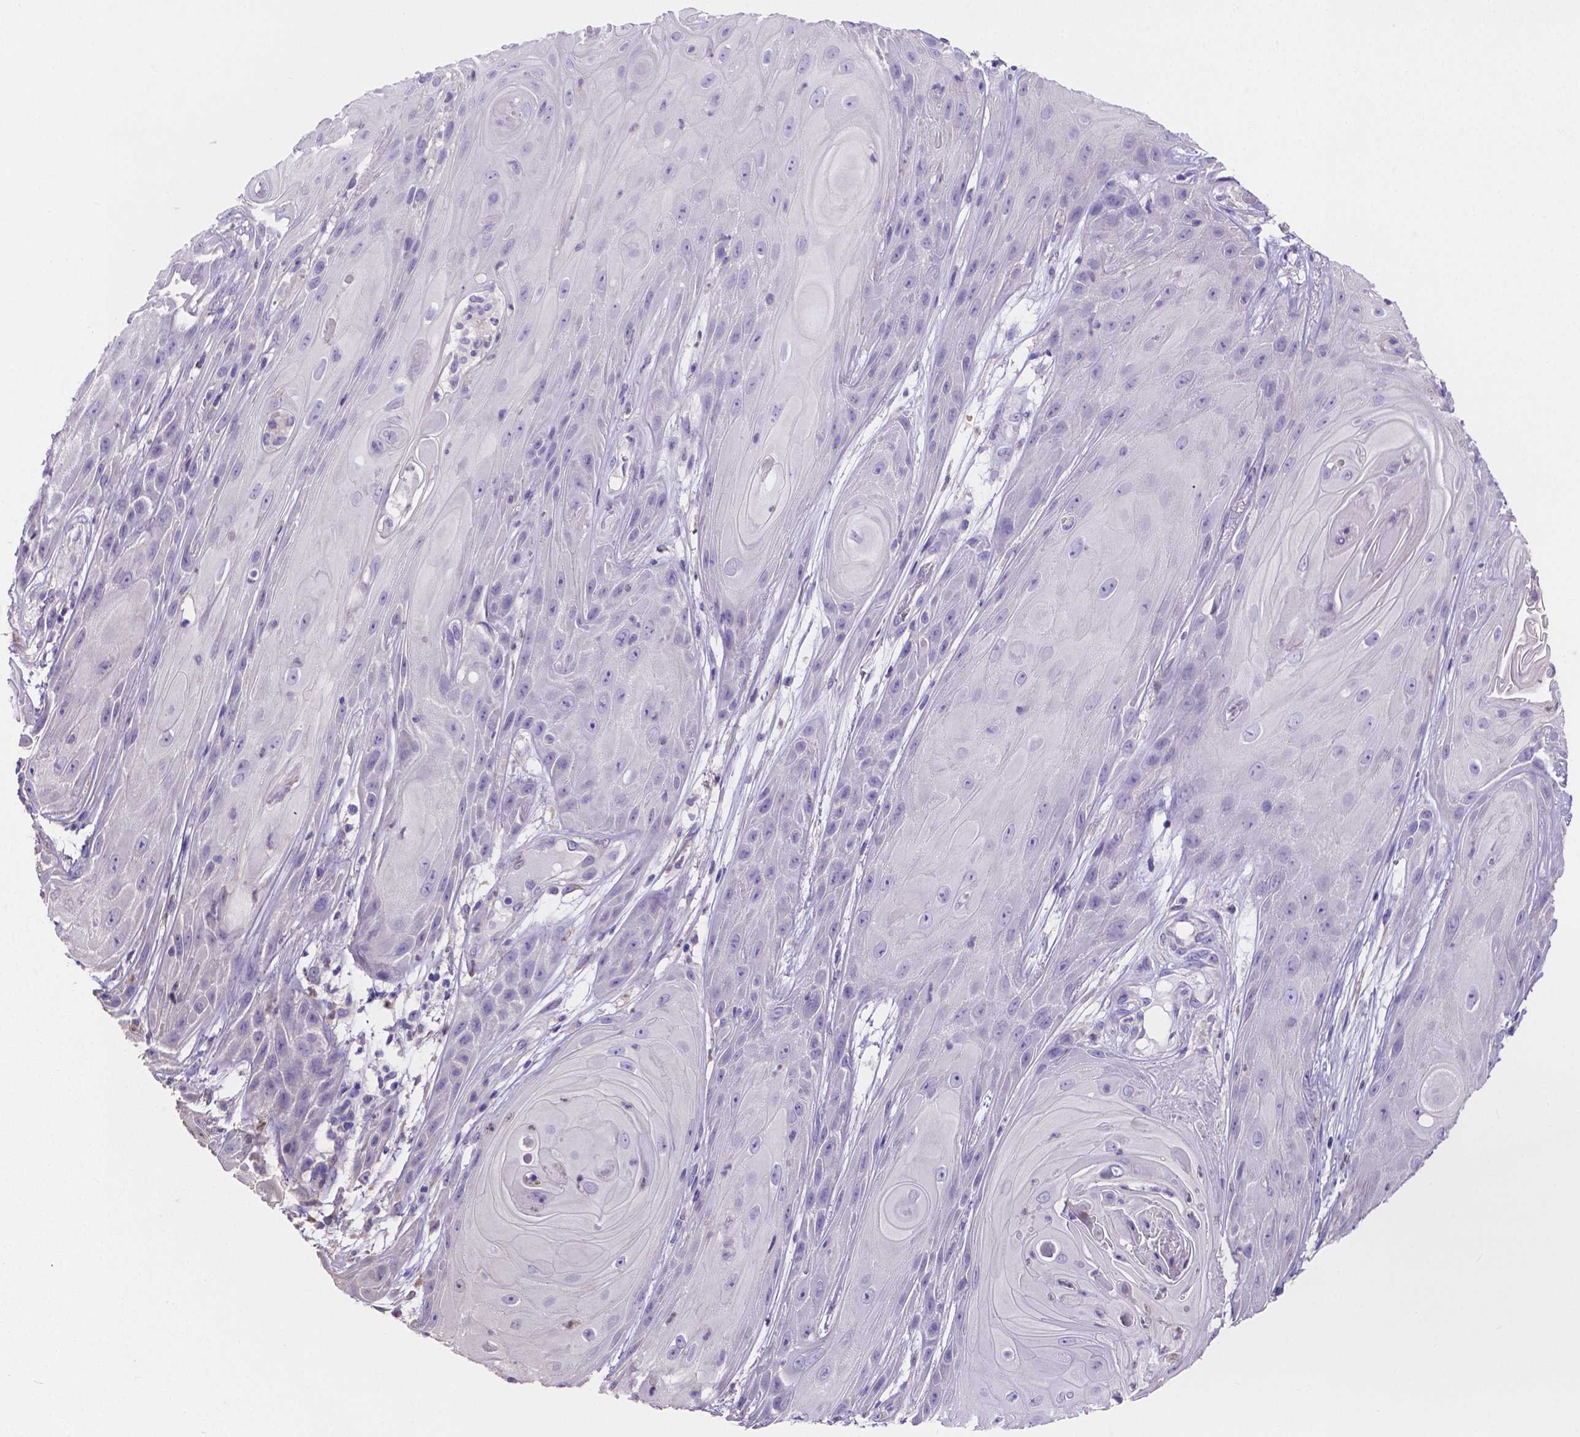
{"staining": {"intensity": "negative", "quantity": "none", "location": "none"}, "tissue": "skin cancer", "cell_type": "Tumor cells", "image_type": "cancer", "snomed": [{"axis": "morphology", "description": "Squamous cell carcinoma, NOS"}, {"axis": "topography", "description": "Skin"}], "caption": "Skin cancer stained for a protein using immunohistochemistry shows no staining tumor cells.", "gene": "ATP6V1D", "patient": {"sex": "male", "age": 62}}